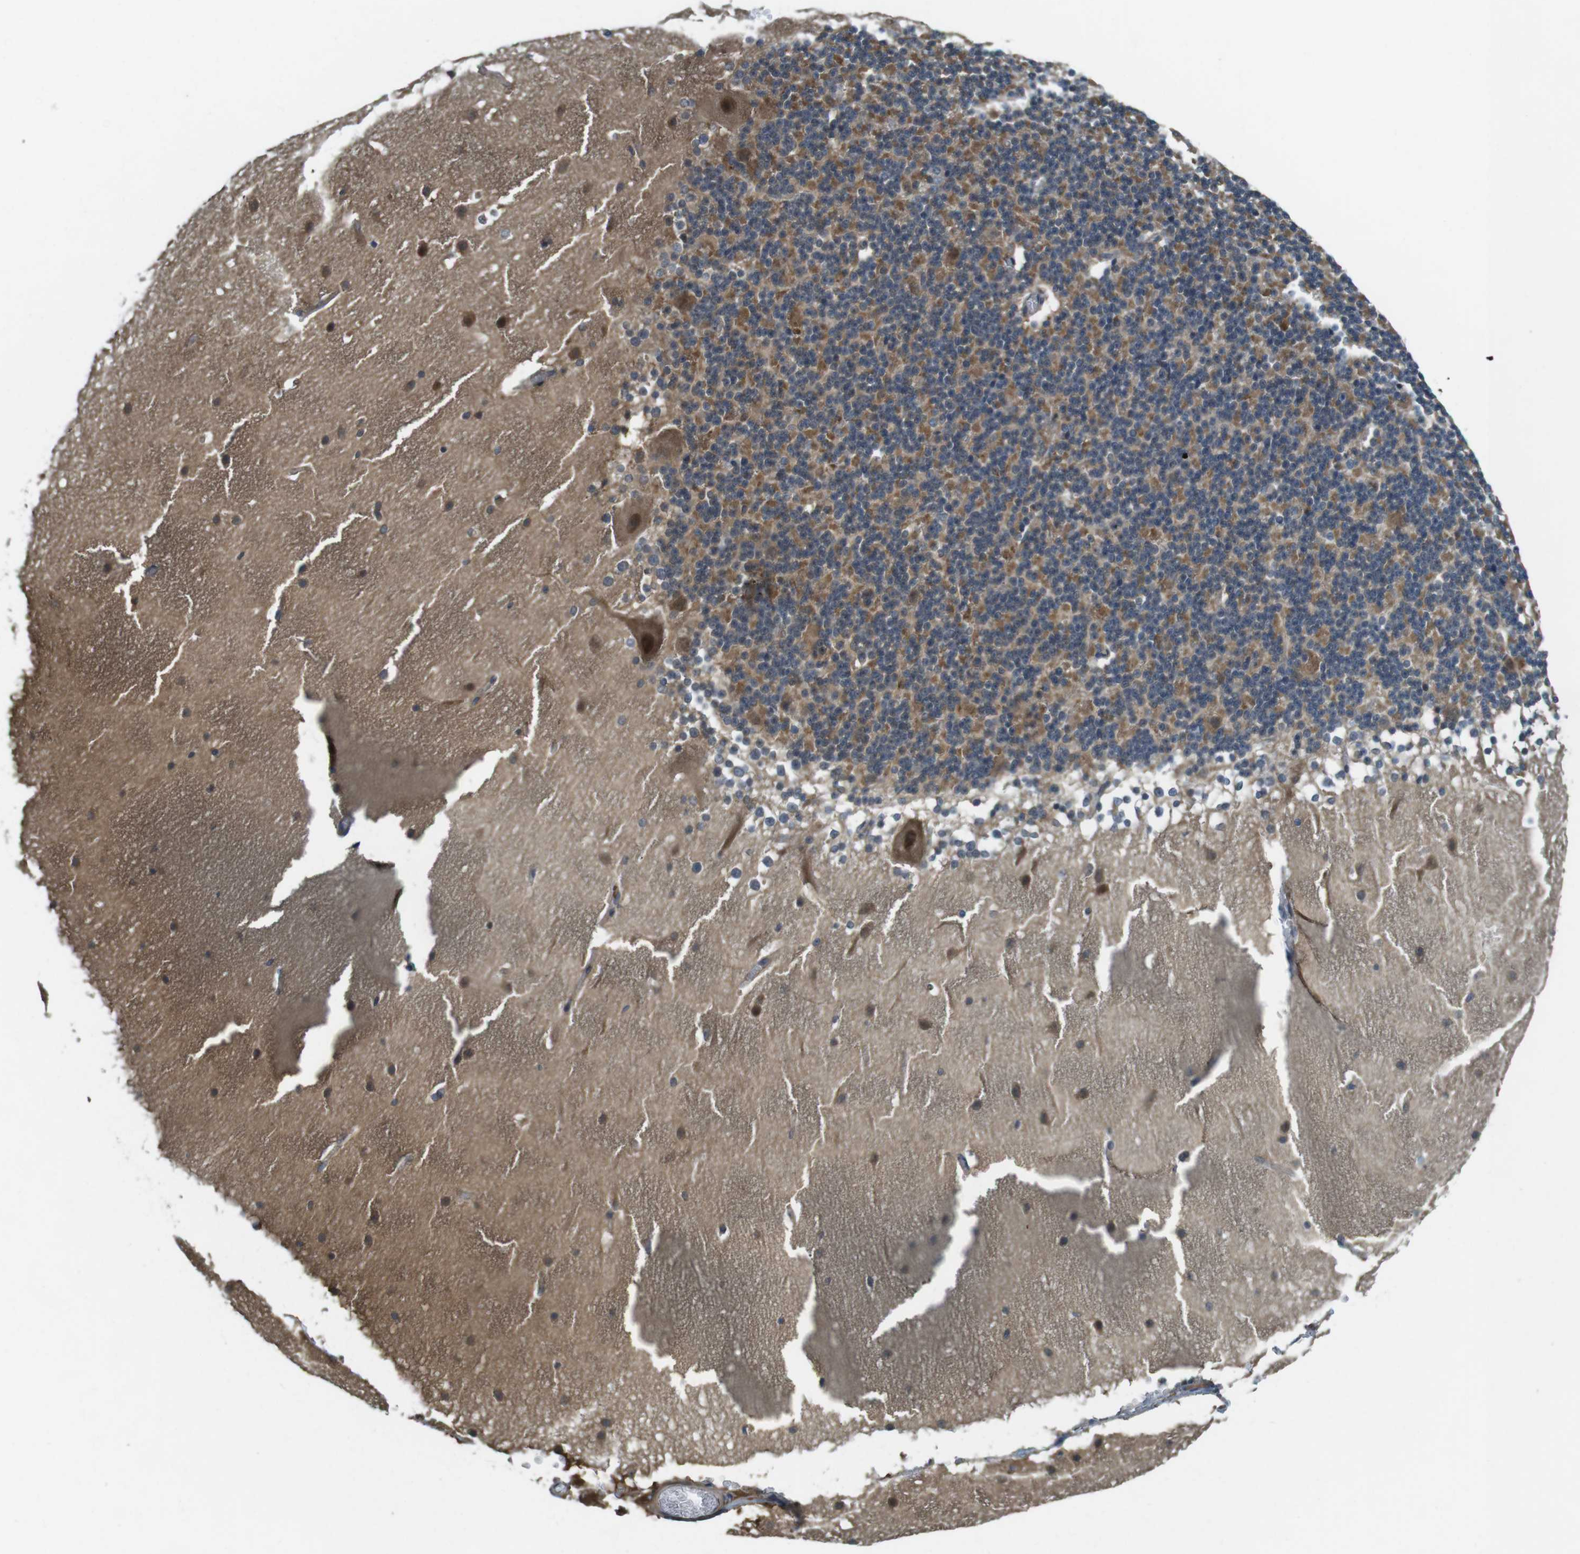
{"staining": {"intensity": "moderate", "quantity": ">75%", "location": "cytoplasmic/membranous"}, "tissue": "cerebellum", "cell_type": "Cells in granular layer", "image_type": "normal", "snomed": [{"axis": "morphology", "description": "Normal tissue, NOS"}, {"axis": "topography", "description": "Cerebellum"}], "caption": "Immunohistochemistry (IHC) of normal cerebellum exhibits medium levels of moderate cytoplasmic/membranous positivity in about >75% of cells in granular layer. The staining is performed using DAB (3,3'-diaminobenzidine) brown chromogen to label protein expression. The nuclei are counter-stained blue using hematoxylin.", "gene": "LRRC3B", "patient": {"sex": "female", "age": 19}}